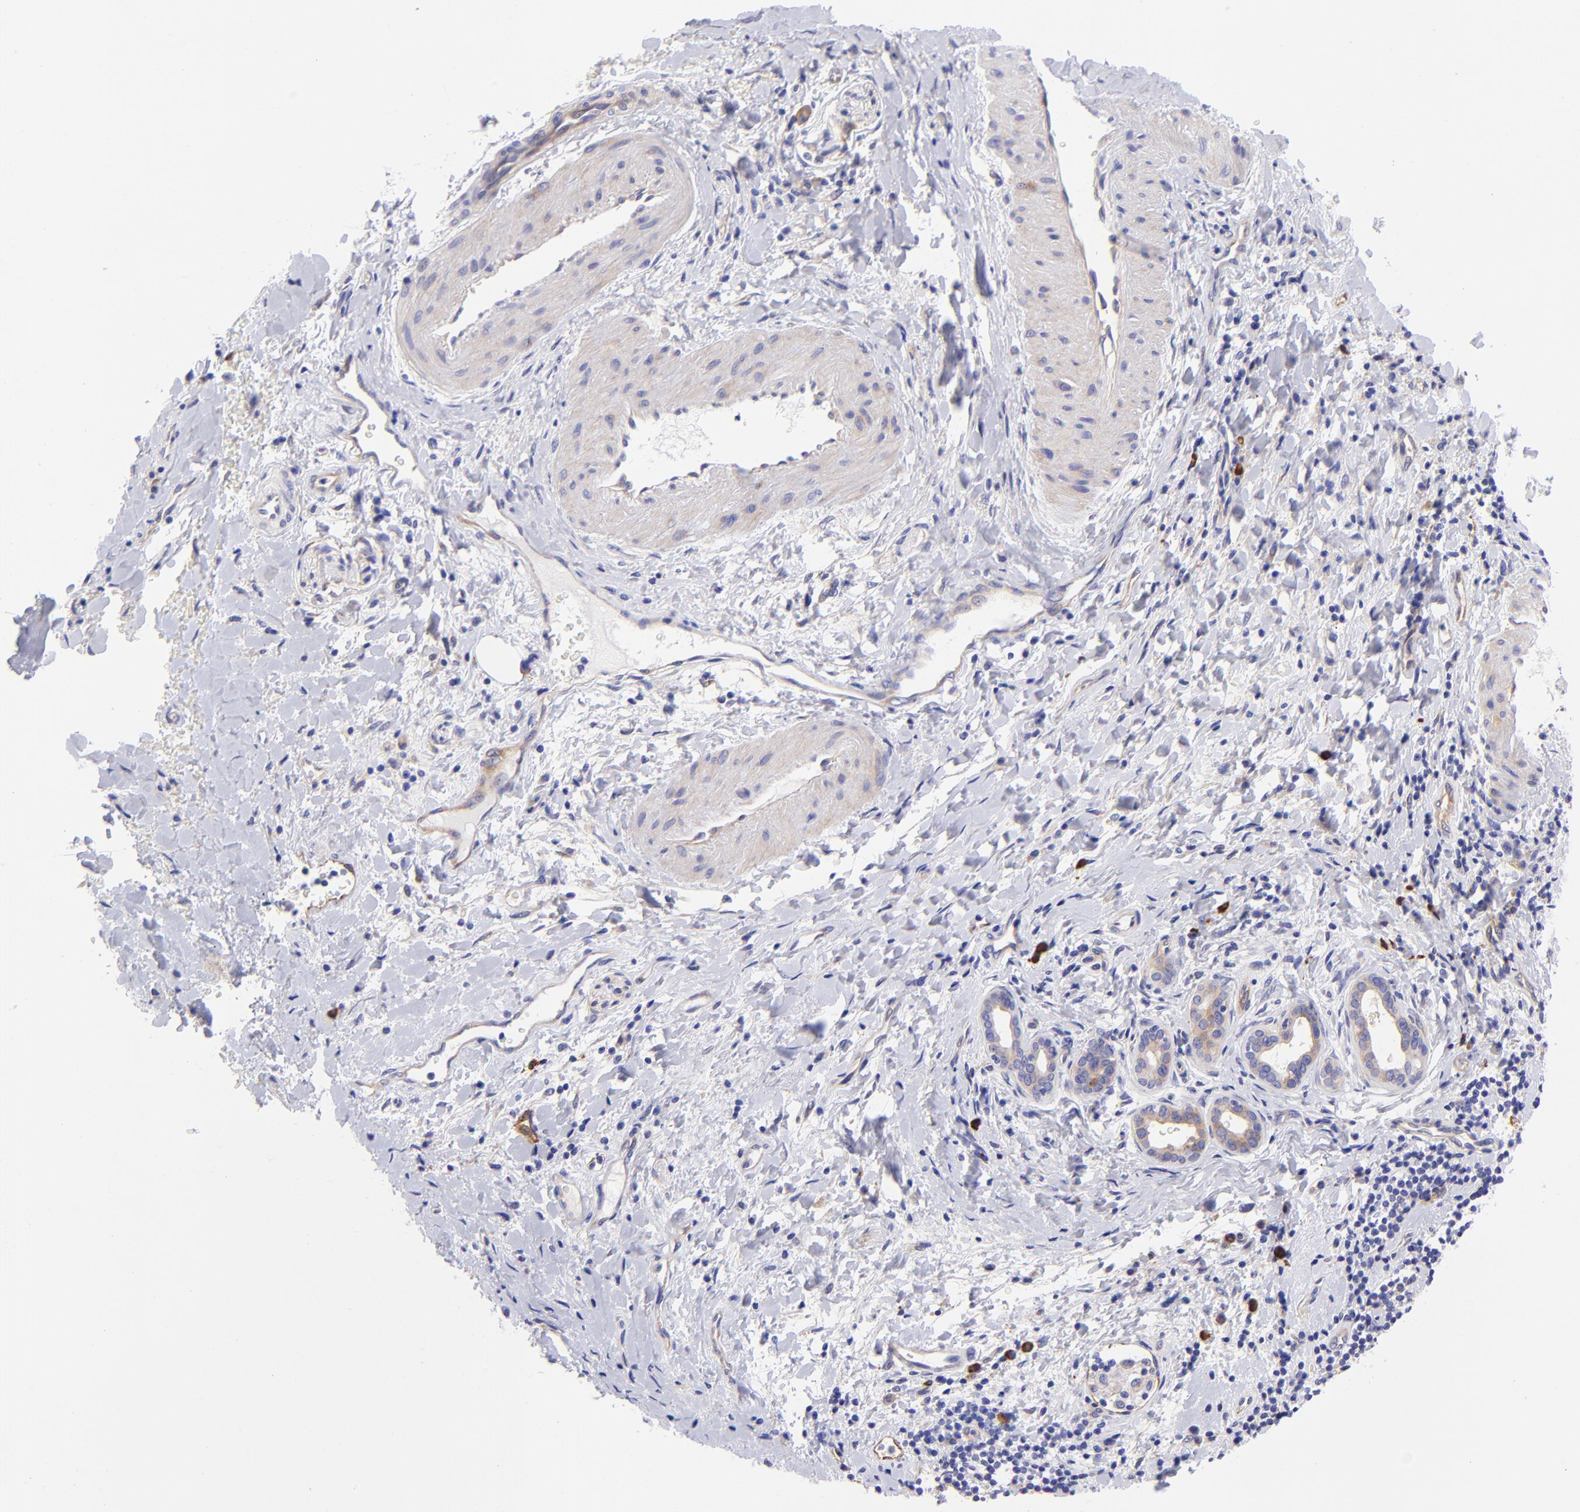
{"staining": {"intensity": "weak", "quantity": "<25%", "location": "cytoplasmic/membranous"}, "tissue": "liver cancer", "cell_type": "Tumor cells", "image_type": "cancer", "snomed": [{"axis": "morphology", "description": "Cholangiocarcinoma"}, {"axis": "topography", "description": "Liver"}], "caption": "This is a histopathology image of immunohistochemistry (IHC) staining of cholangiocarcinoma (liver), which shows no positivity in tumor cells.", "gene": "PPFIBP1", "patient": {"sex": "male", "age": 57}}